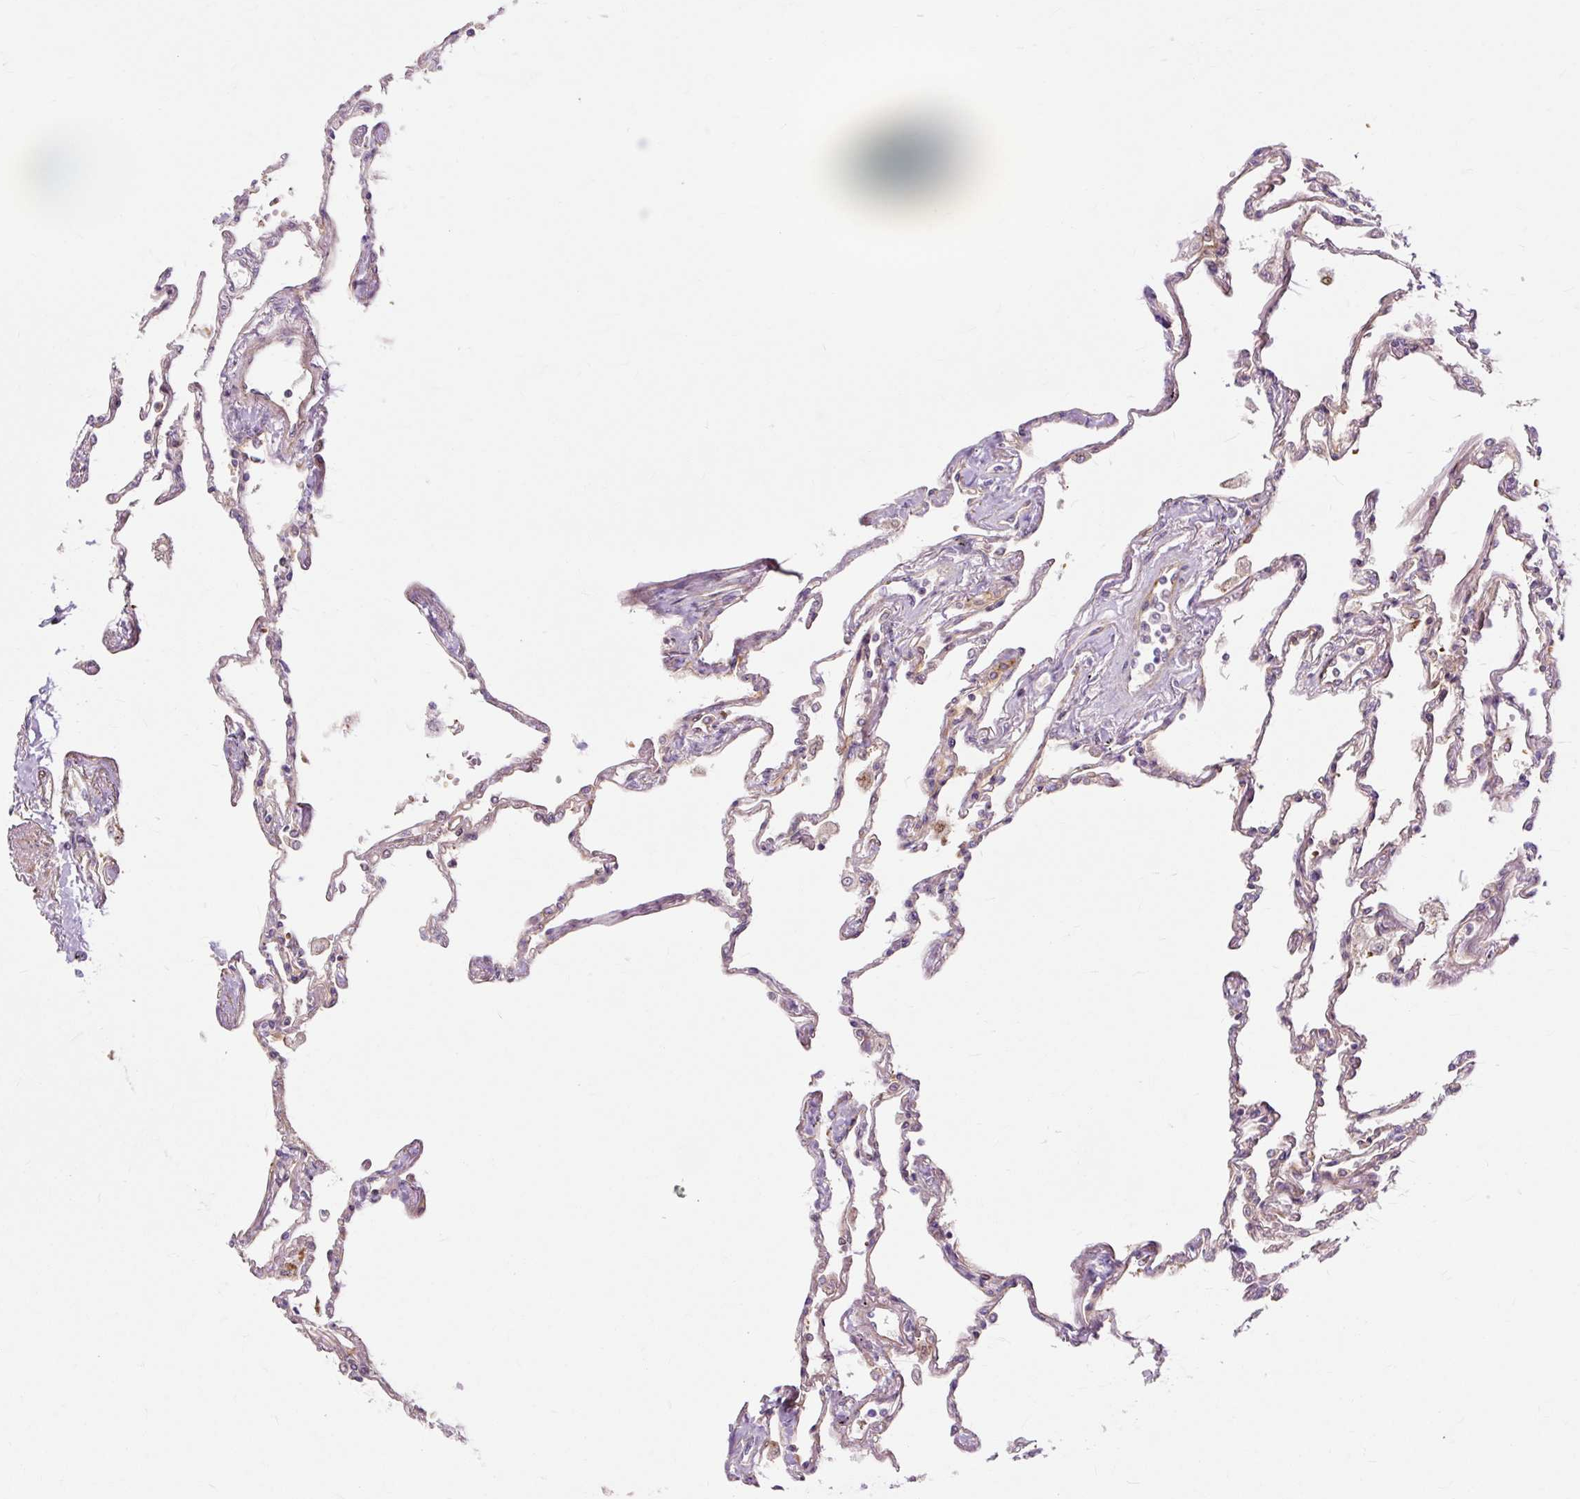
{"staining": {"intensity": "moderate", "quantity": "25%-75%", "location": "cytoplasmic/membranous"}, "tissue": "lung", "cell_type": "Alveolar cells", "image_type": "normal", "snomed": [{"axis": "morphology", "description": "Normal tissue, NOS"}, {"axis": "topography", "description": "Lung"}], "caption": "Brown immunohistochemical staining in benign human lung exhibits moderate cytoplasmic/membranous expression in about 25%-75% of alveolar cells.", "gene": "DCTN4", "patient": {"sex": "female", "age": 67}}